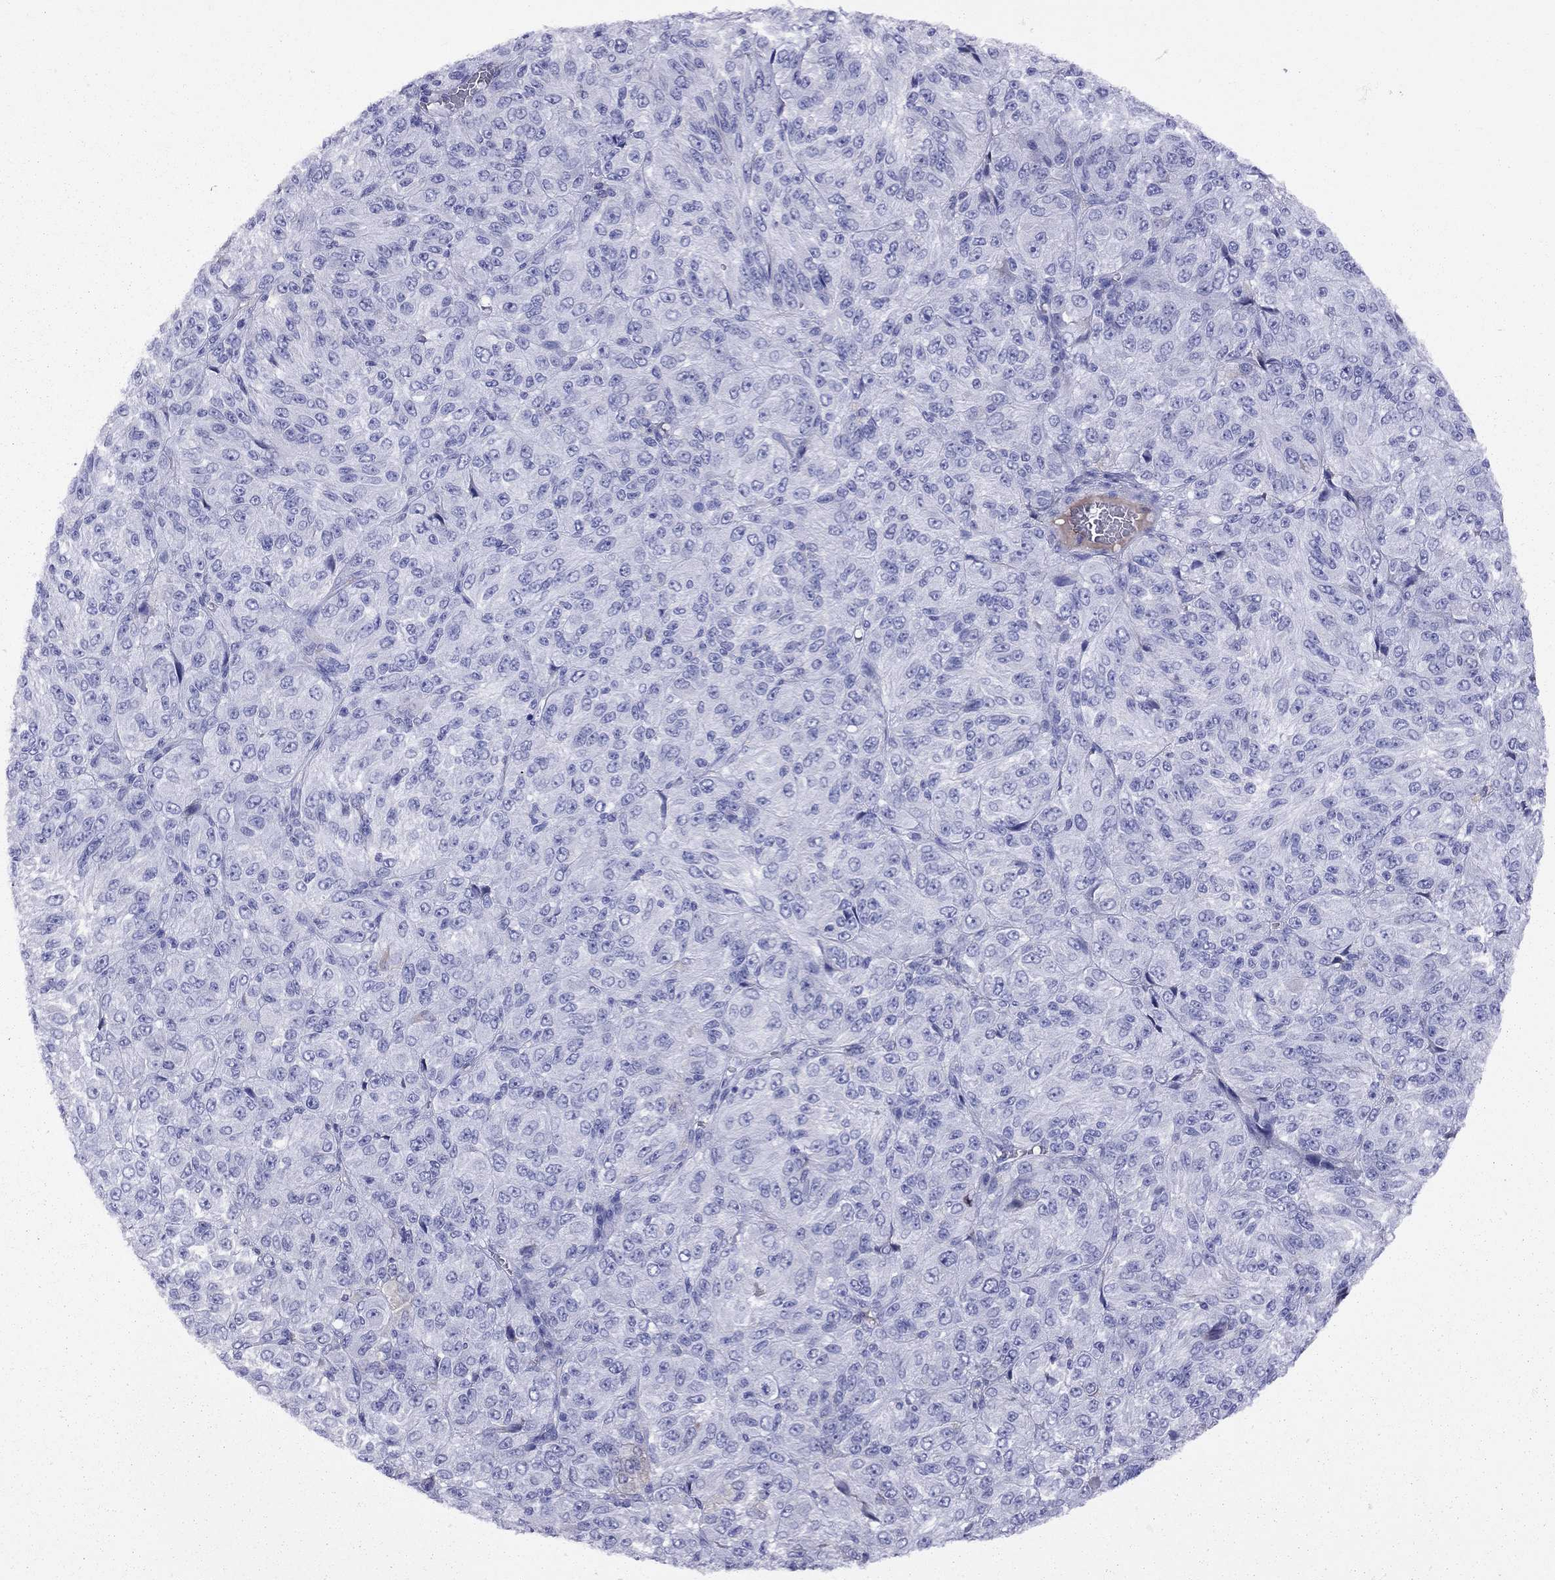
{"staining": {"intensity": "negative", "quantity": "none", "location": "none"}, "tissue": "melanoma", "cell_type": "Tumor cells", "image_type": "cancer", "snomed": [{"axis": "morphology", "description": "Malignant melanoma, Metastatic site"}, {"axis": "topography", "description": "Brain"}], "caption": "This is a micrograph of immunohistochemistry (IHC) staining of malignant melanoma (metastatic site), which shows no positivity in tumor cells.", "gene": "SERPINA3", "patient": {"sex": "female", "age": 56}}